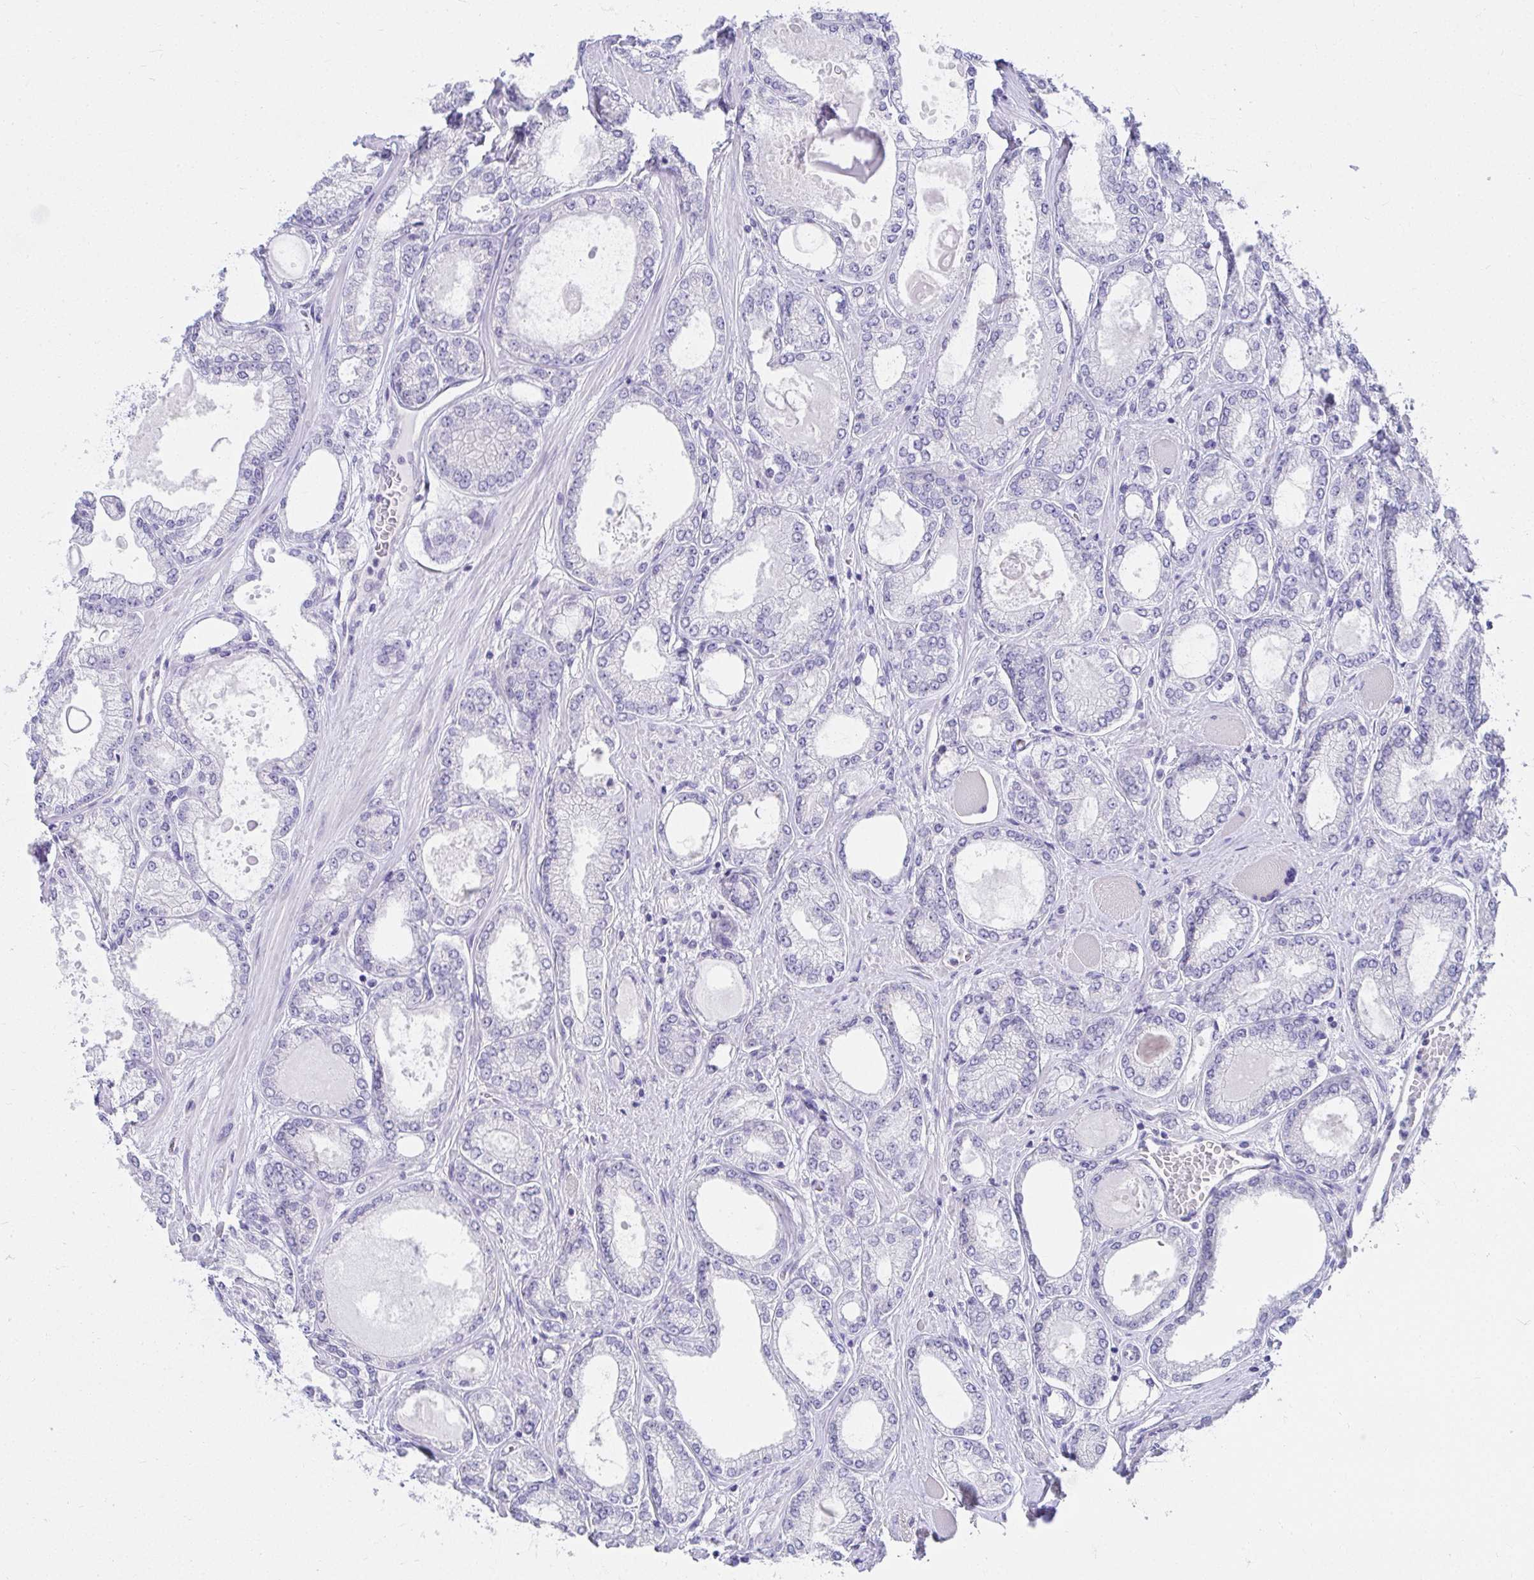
{"staining": {"intensity": "negative", "quantity": "none", "location": "none"}, "tissue": "prostate cancer", "cell_type": "Tumor cells", "image_type": "cancer", "snomed": [{"axis": "morphology", "description": "Adenocarcinoma, High grade"}, {"axis": "topography", "description": "Prostate"}], "caption": "Tumor cells show no significant positivity in prostate cancer (high-grade adenocarcinoma). (Brightfield microscopy of DAB (3,3'-diaminobenzidine) IHC at high magnification).", "gene": "VGLL1", "patient": {"sex": "male", "age": 68}}